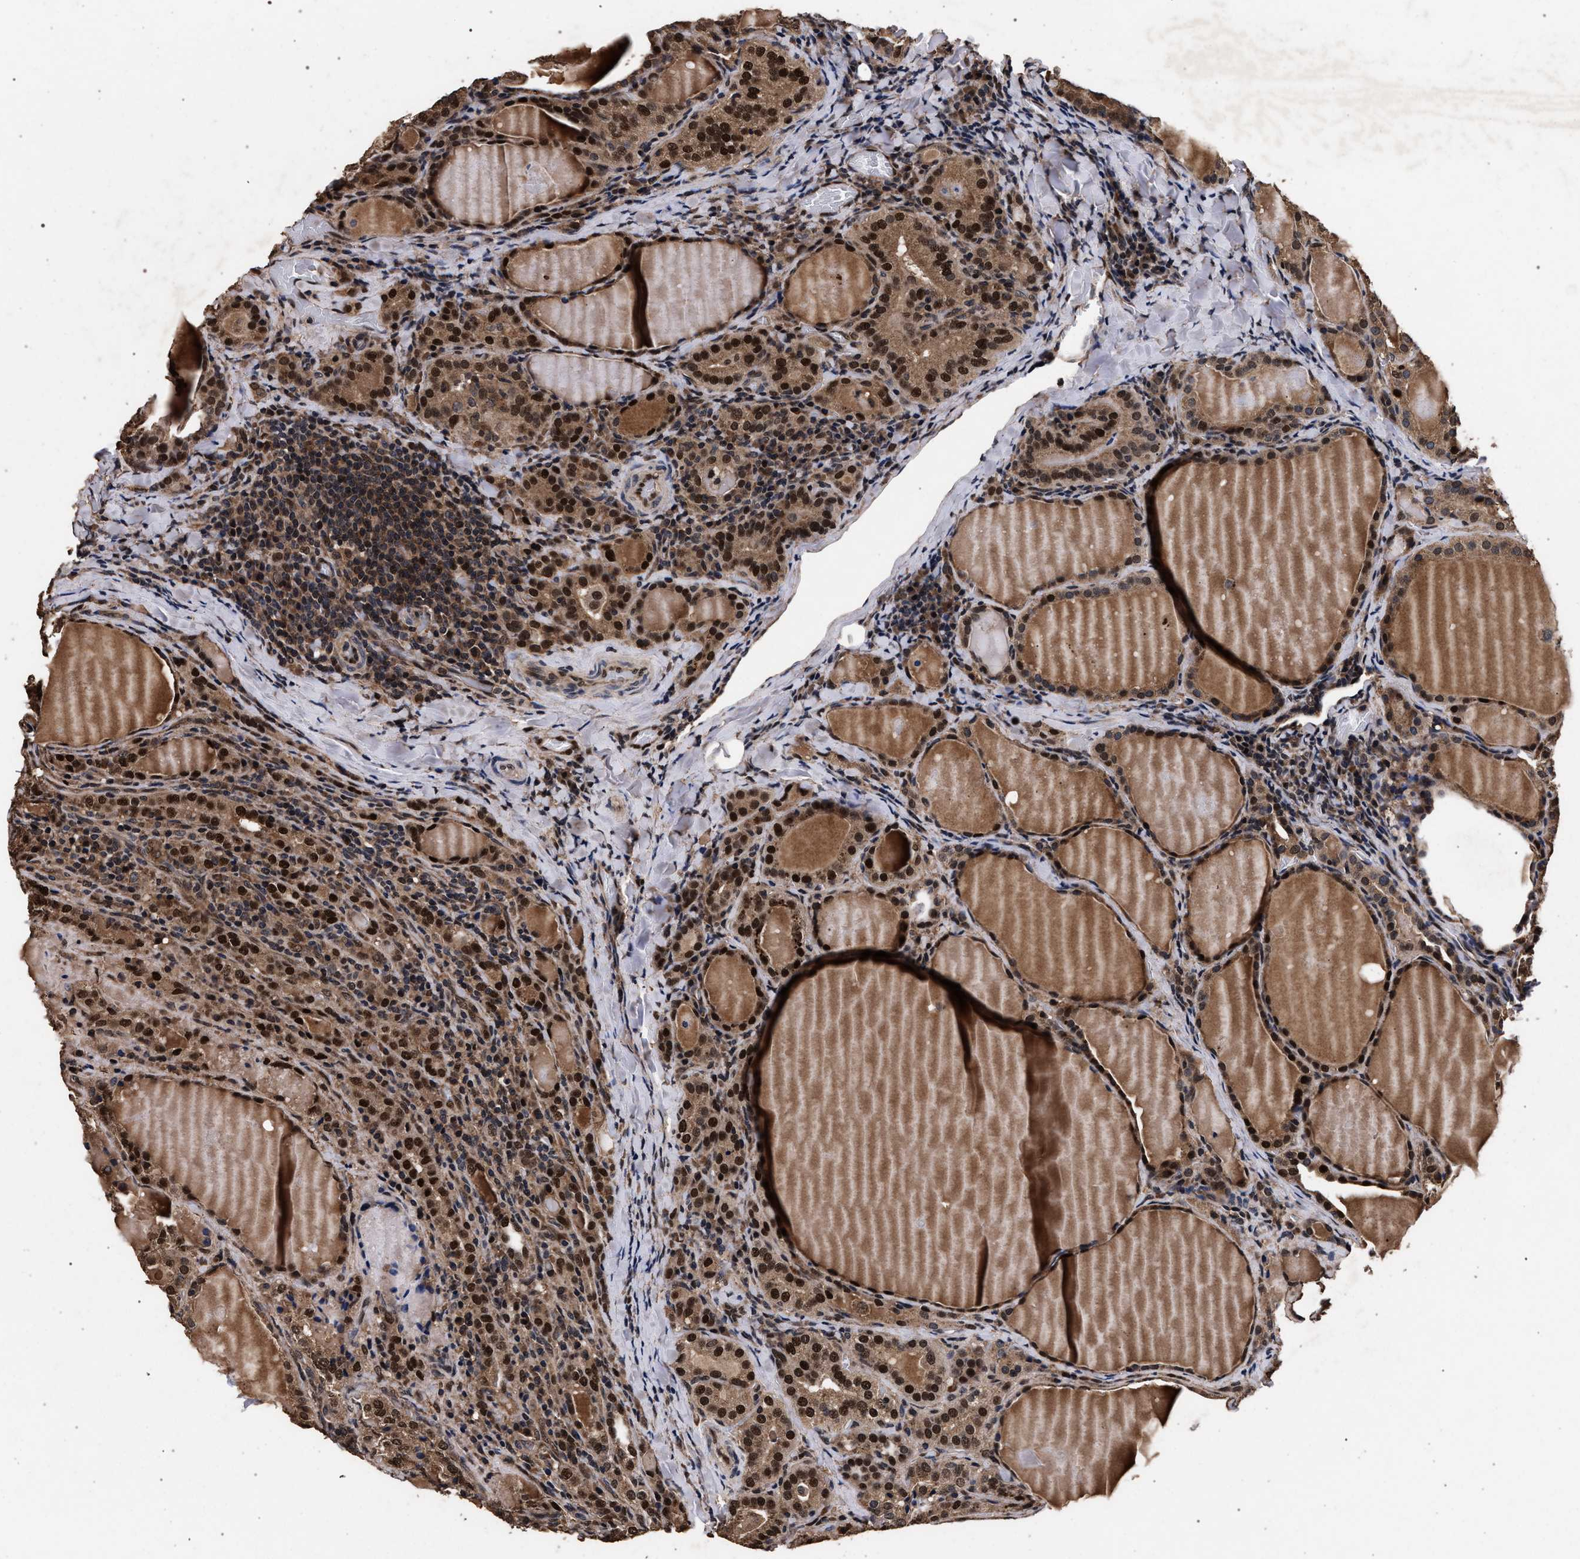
{"staining": {"intensity": "strong", "quantity": ">75%", "location": "cytoplasmic/membranous,nuclear"}, "tissue": "thyroid cancer", "cell_type": "Tumor cells", "image_type": "cancer", "snomed": [{"axis": "morphology", "description": "Papillary adenocarcinoma, NOS"}, {"axis": "topography", "description": "Thyroid gland"}], "caption": "Immunohistochemical staining of papillary adenocarcinoma (thyroid) exhibits strong cytoplasmic/membranous and nuclear protein staining in approximately >75% of tumor cells.", "gene": "ACOX1", "patient": {"sex": "female", "age": 42}}